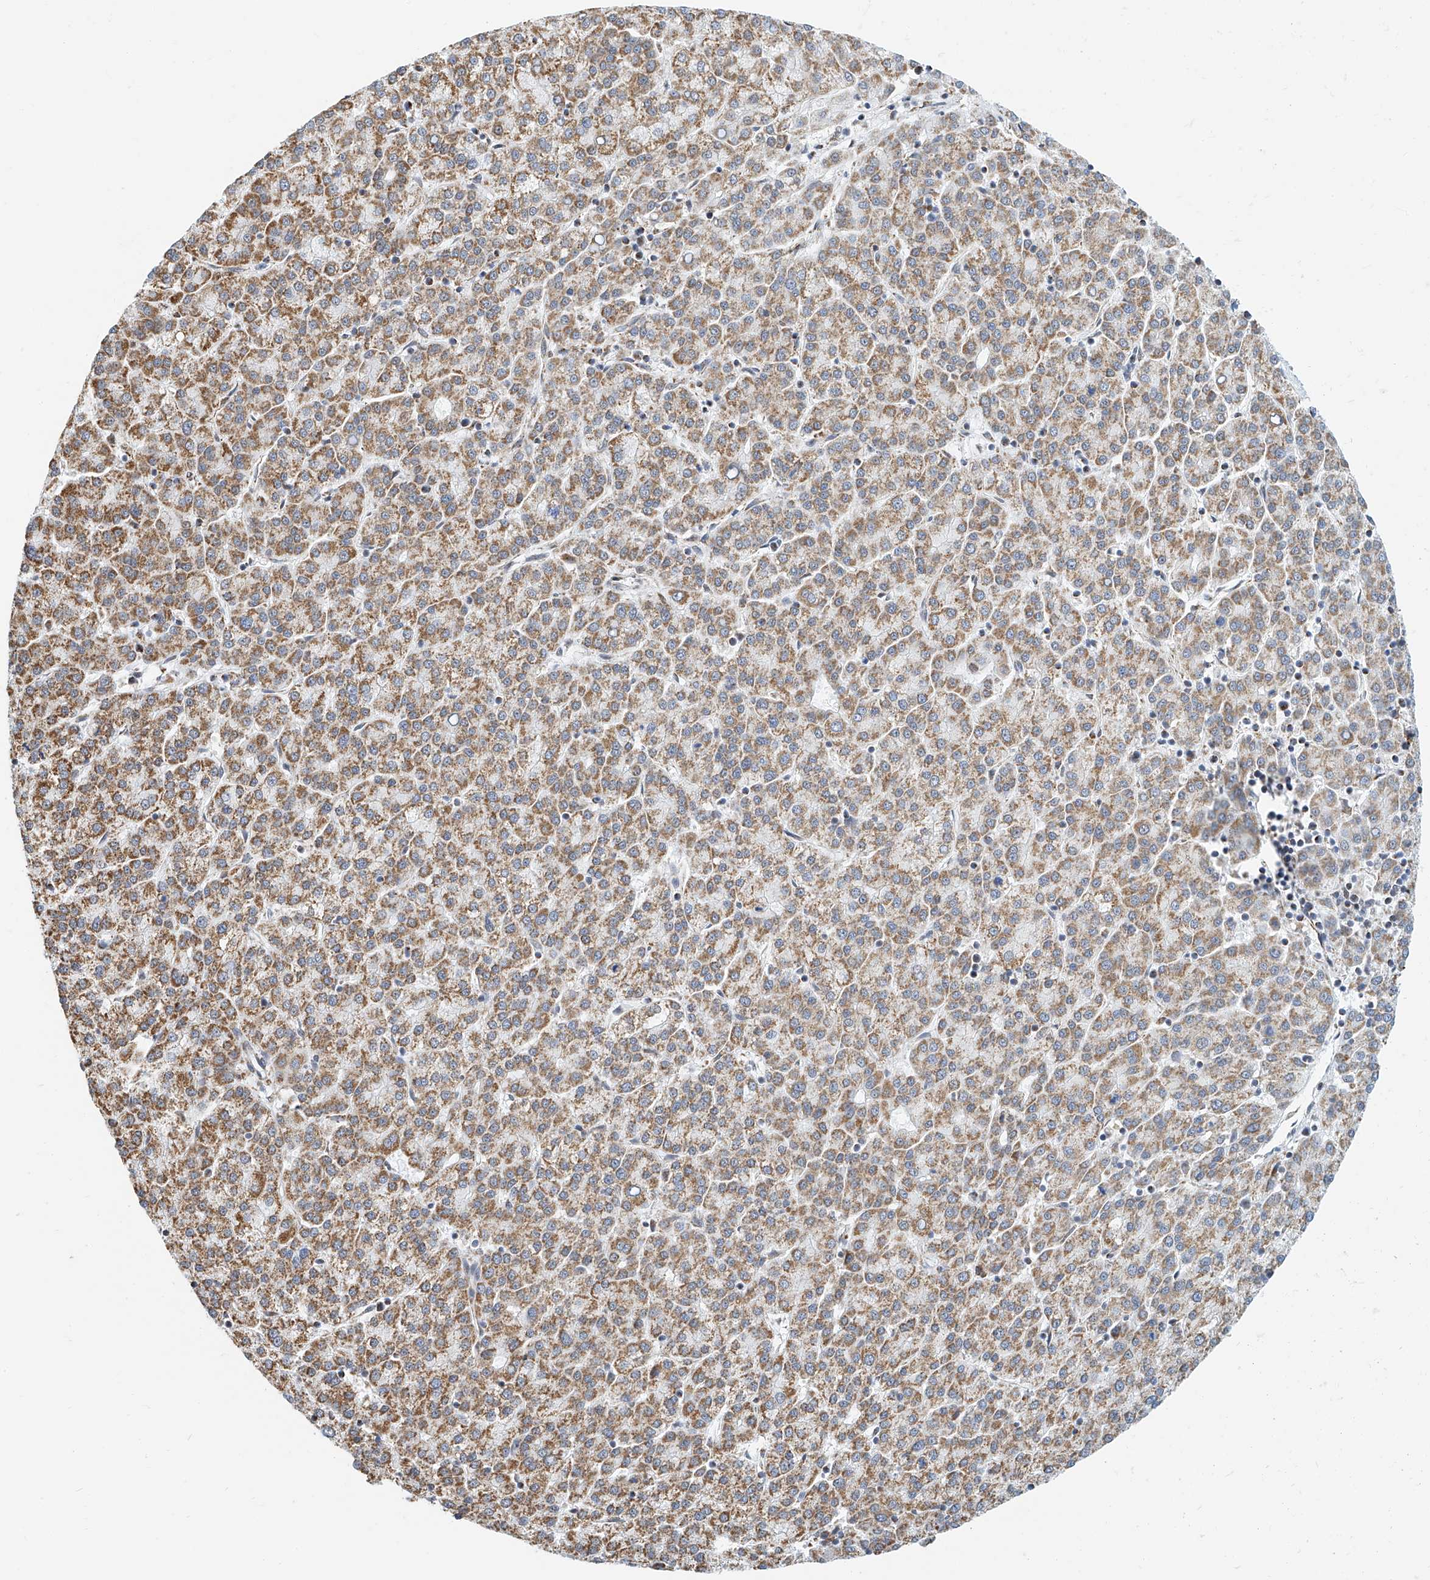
{"staining": {"intensity": "moderate", "quantity": ">75%", "location": "cytoplasmic/membranous"}, "tissue": "liver cancer", "cell_type": "Tumor cells", "image_type": "cancer", "snomed": [{"axis": "morphology", "description": "Carcinoma, Hepatocellular, NOS"}, {"axis": "topography", "description": "Liver"}], "caption": "Hepatocellular carcinoma (liver) stained with DAB (3,3'-diaminobenzidine) immunohistochemistry (IHC) demonstrates medium levels of moderate cytoplasmic/membranous expression in about >75% of tumor cells. (Brightfield microscopy of DAB IHC at high magnification).", "gene": "NALCN", "patient": {"sex": "female", "age": 58}}